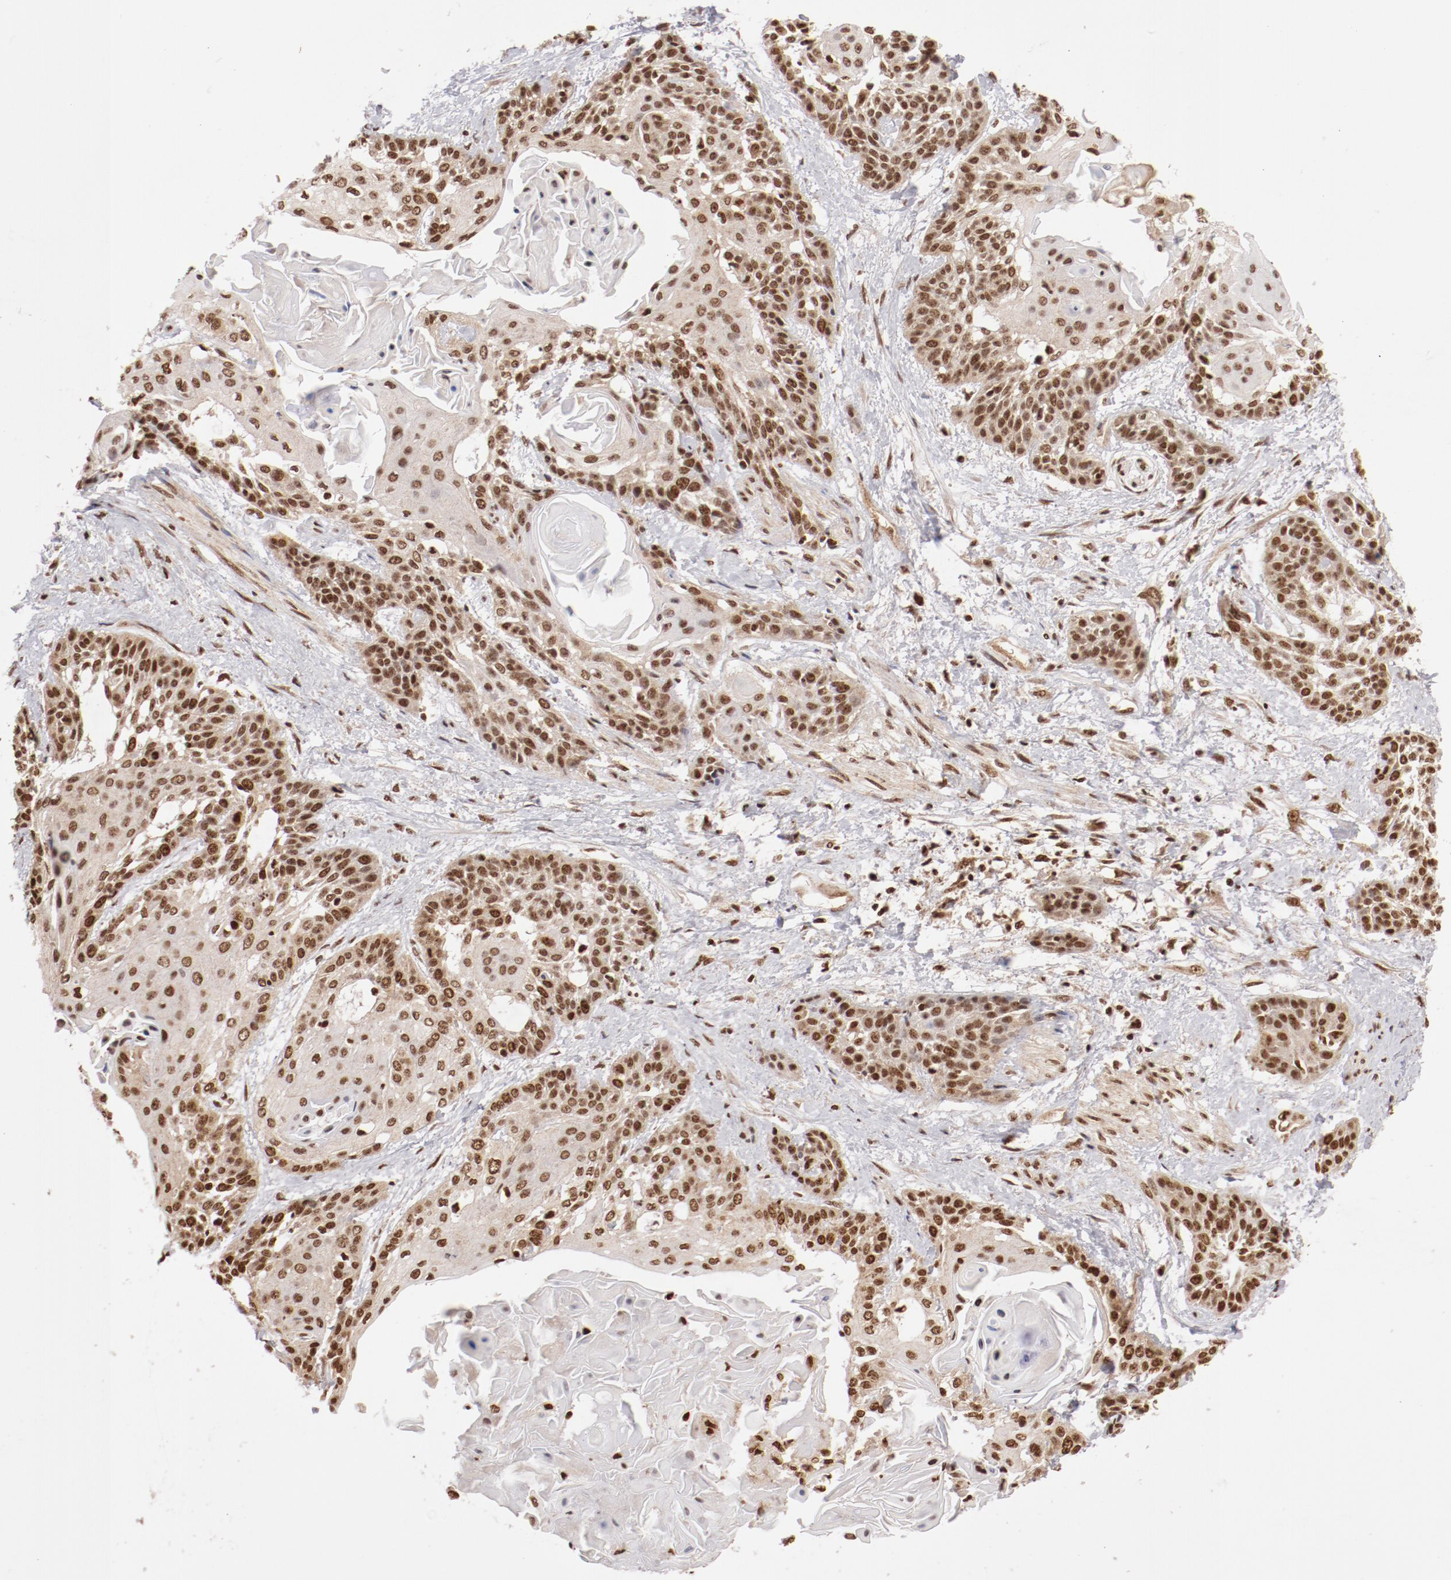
{"staining": {"intensity": "moderate", "quantity": ">75%", "location": "nuclear"}, "tissue": "cervical cancer", "cell_type": "Tumor cells", "image_type": "cancer", "snomed": [{"axis": "morphology", "description": "Squamous cell carcinoma, NOS"}, {"axis": "topography", "description": "Cervix"}], "caption": "DAB (3,3'-diaminobenzidine) immunohistochemical staining of human squamous cell carcinoma (cervical) demonstrates moderate nuclear protein expression in approximately >75% of tumor cells.", "gene": "ABL2", "patient": {"sex": "female", "age": 57}}